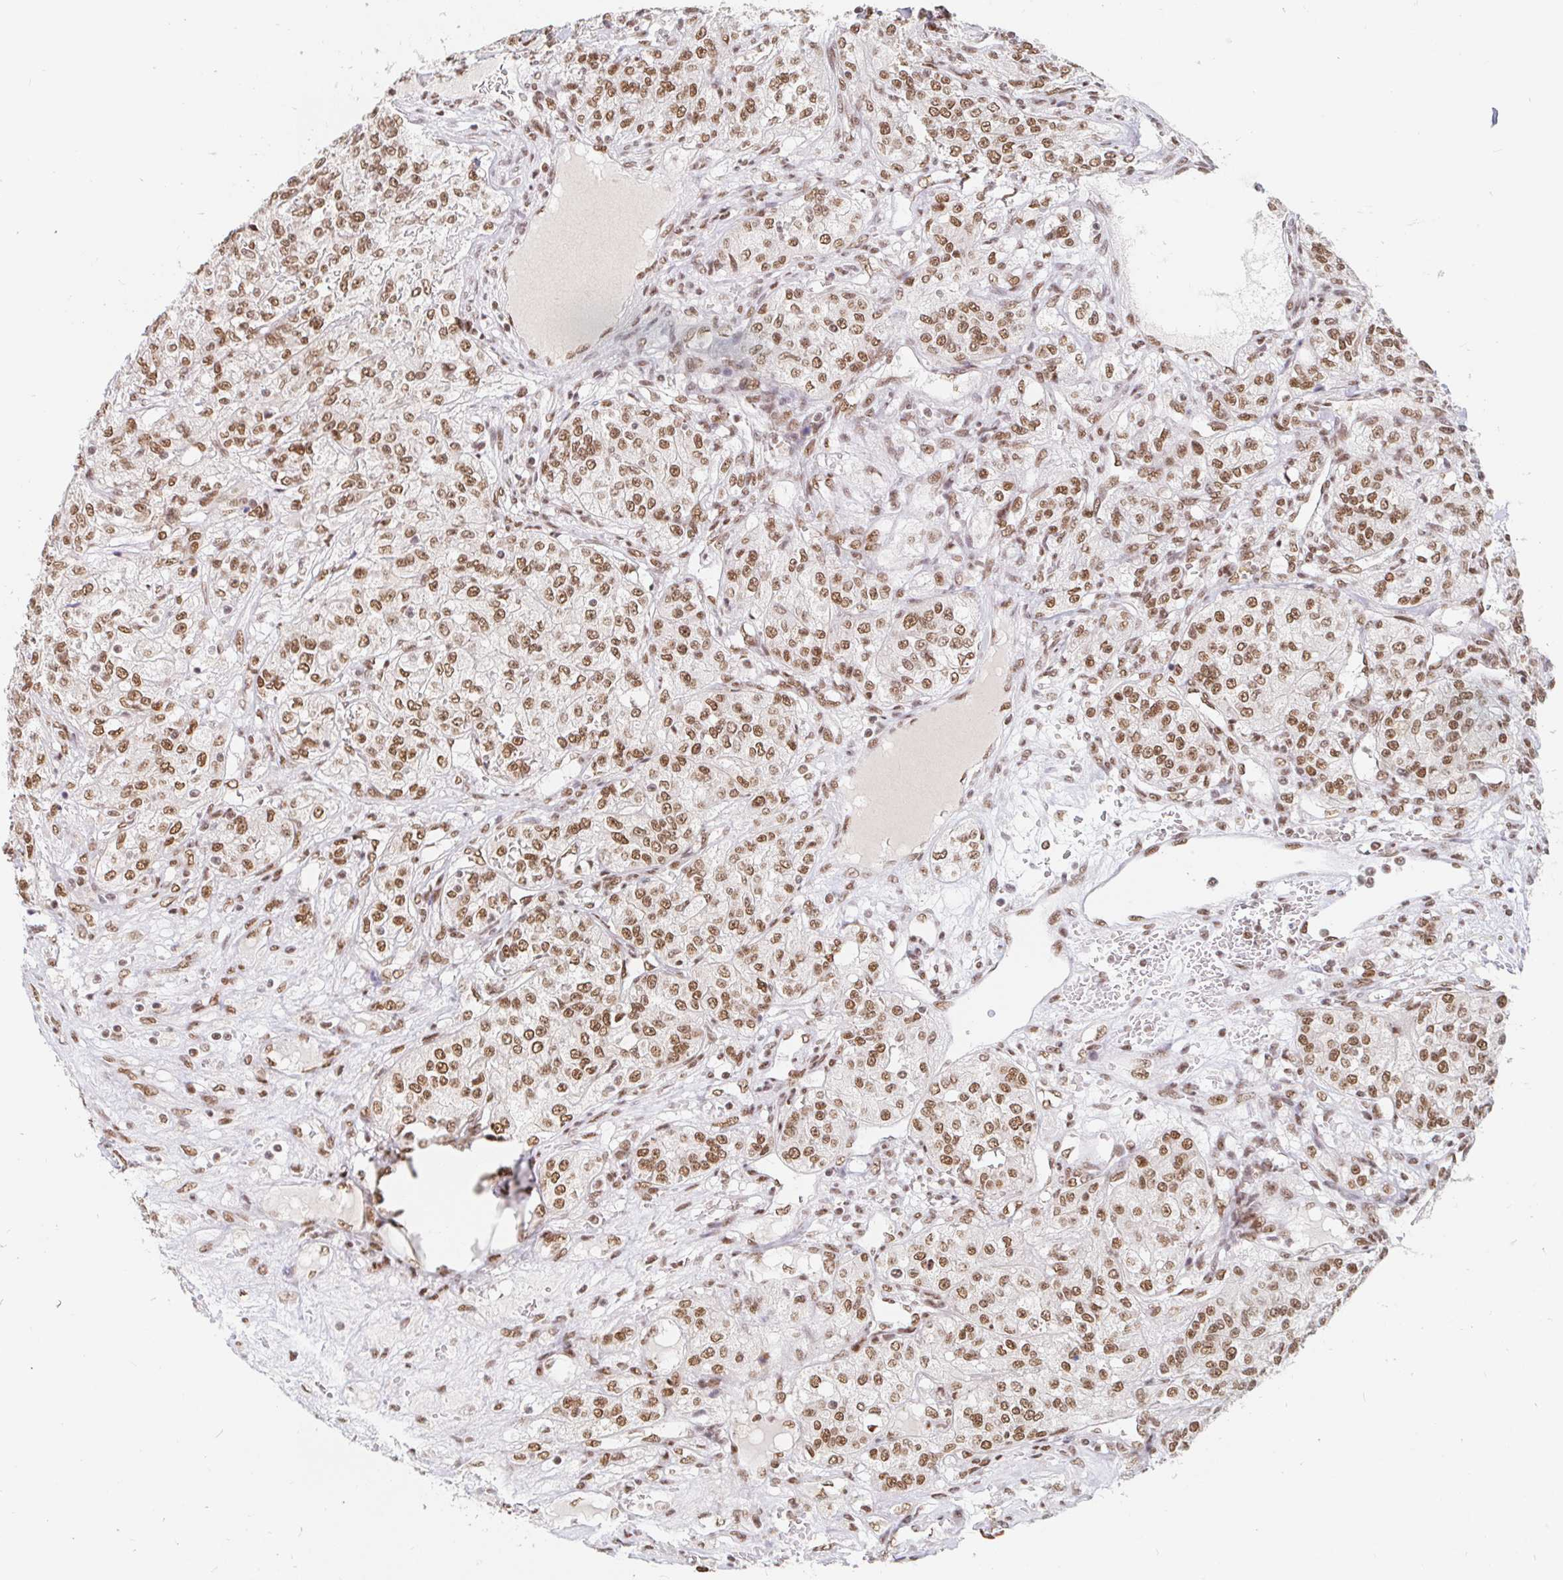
{"staining": {"intensity": "moderate", "quantity": ">75%", "location": "nuclear"}, "tissue": "renal cancer", "cell_type": "Tumor cells", "image_type": "cancer", "snomed": [{"axis": "morphology", "description": "Adenocarcinoma, NOS"}, {"axis": "topography", "description": "Kidney"}], "caption": "Renal cancer (adenocarcinoma) was stained to show a protein in brown. There is medium levels of moderate nuclear expression in about >75% of tumor cells.", "gene": "RBMX", "patient": {"sex": "female", "age": 63}}